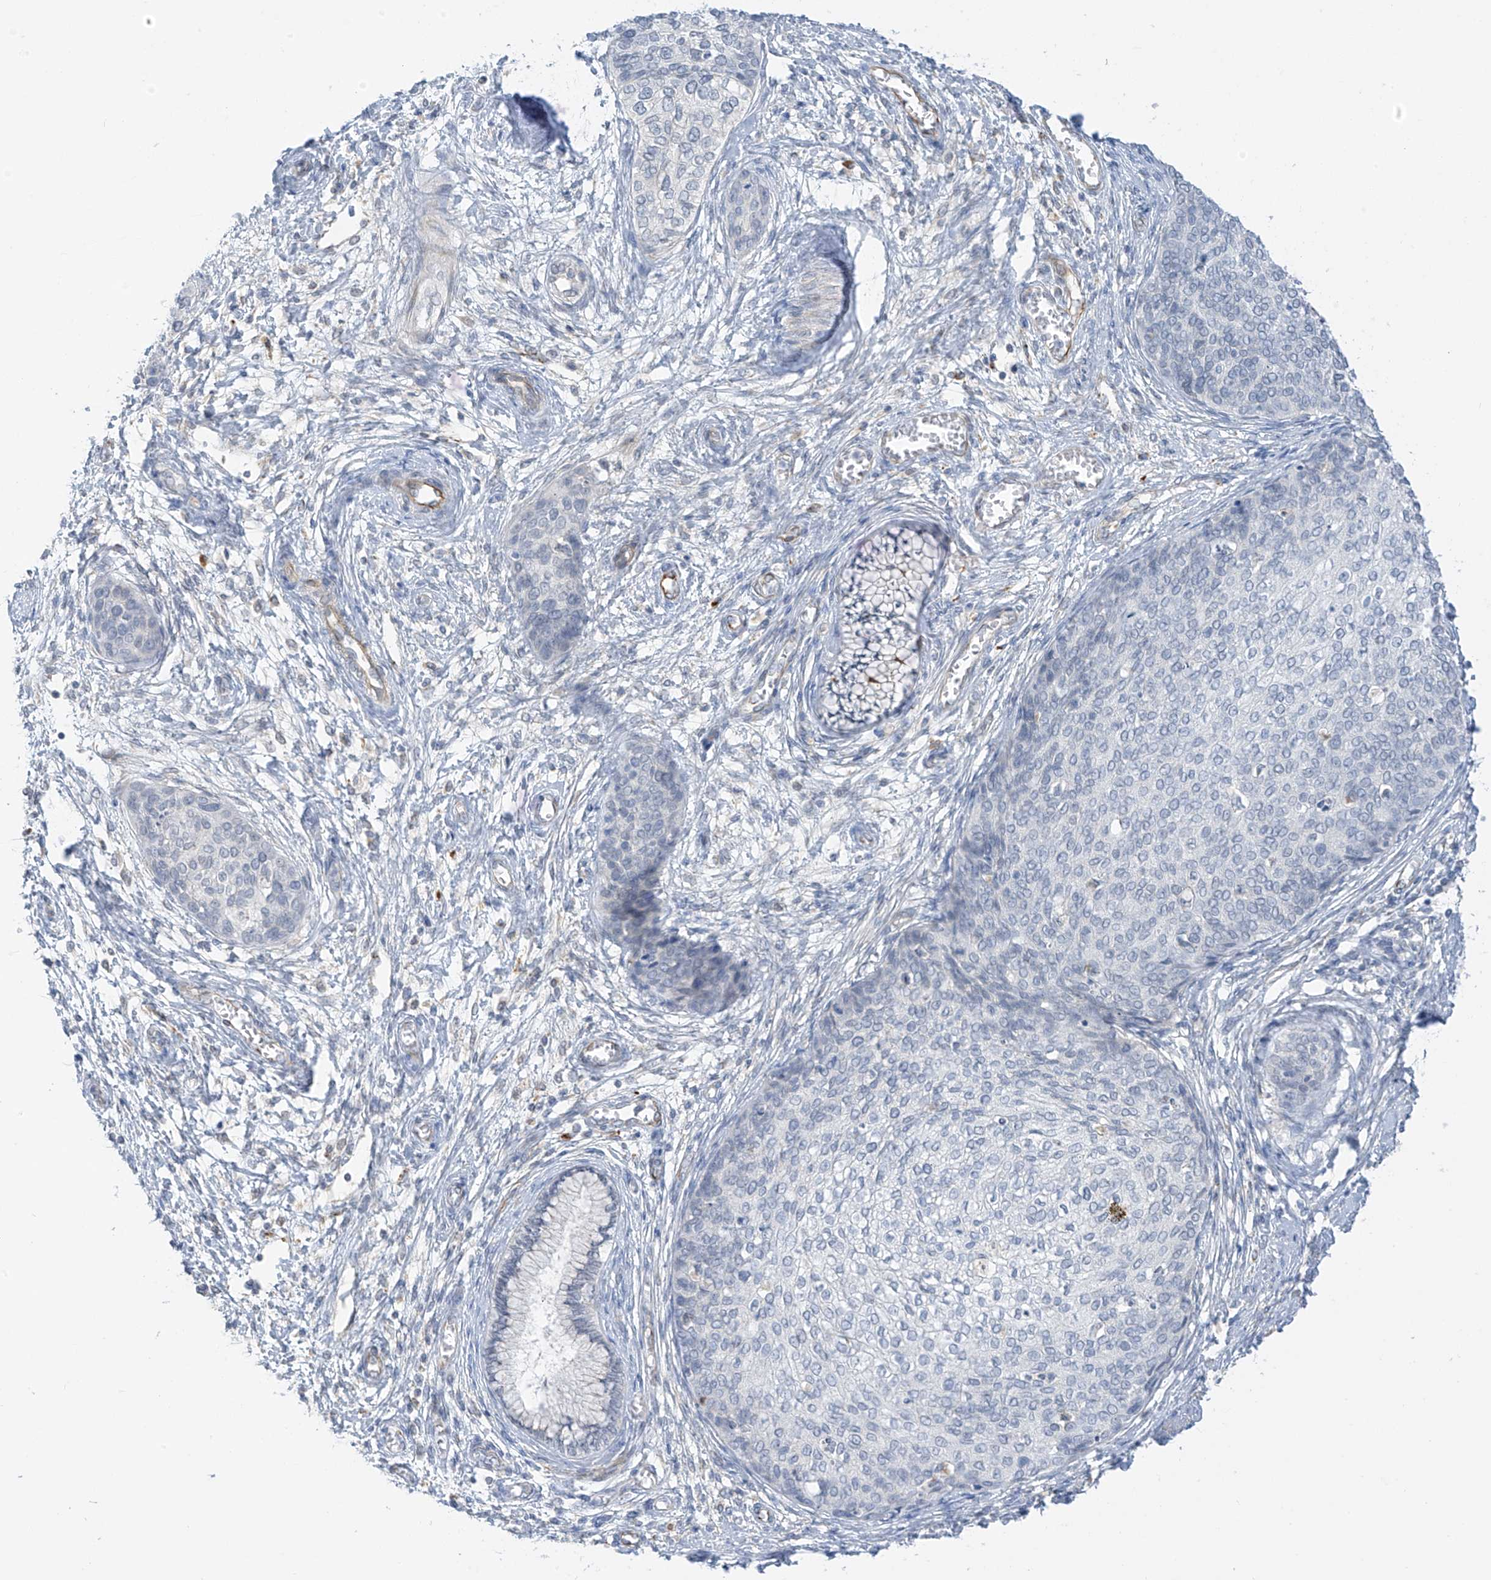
{"staining": {"intensity": "negative", "quantity": "none", "location": "none"}, "tissue": "cervical cancer", "cell_type": "Tumor cells", "image_type": "cancer", "snomed": [{"axis": "morphology", "description": "Squamous cell carcinoma, NOS"}, {"axis": "topography", "description": "Cervix"}], "caption": "Immunohistochemistry (IHC) histopathology image of neoplastic tissue: squamous cell carcinoma (cervical) stained with DAB (3,3'-diaminobenzidine) reveals no significant protein staining in tumor cells.", "gene": "HS6ST2", "patient": {"sex": "female", "age": 37}}